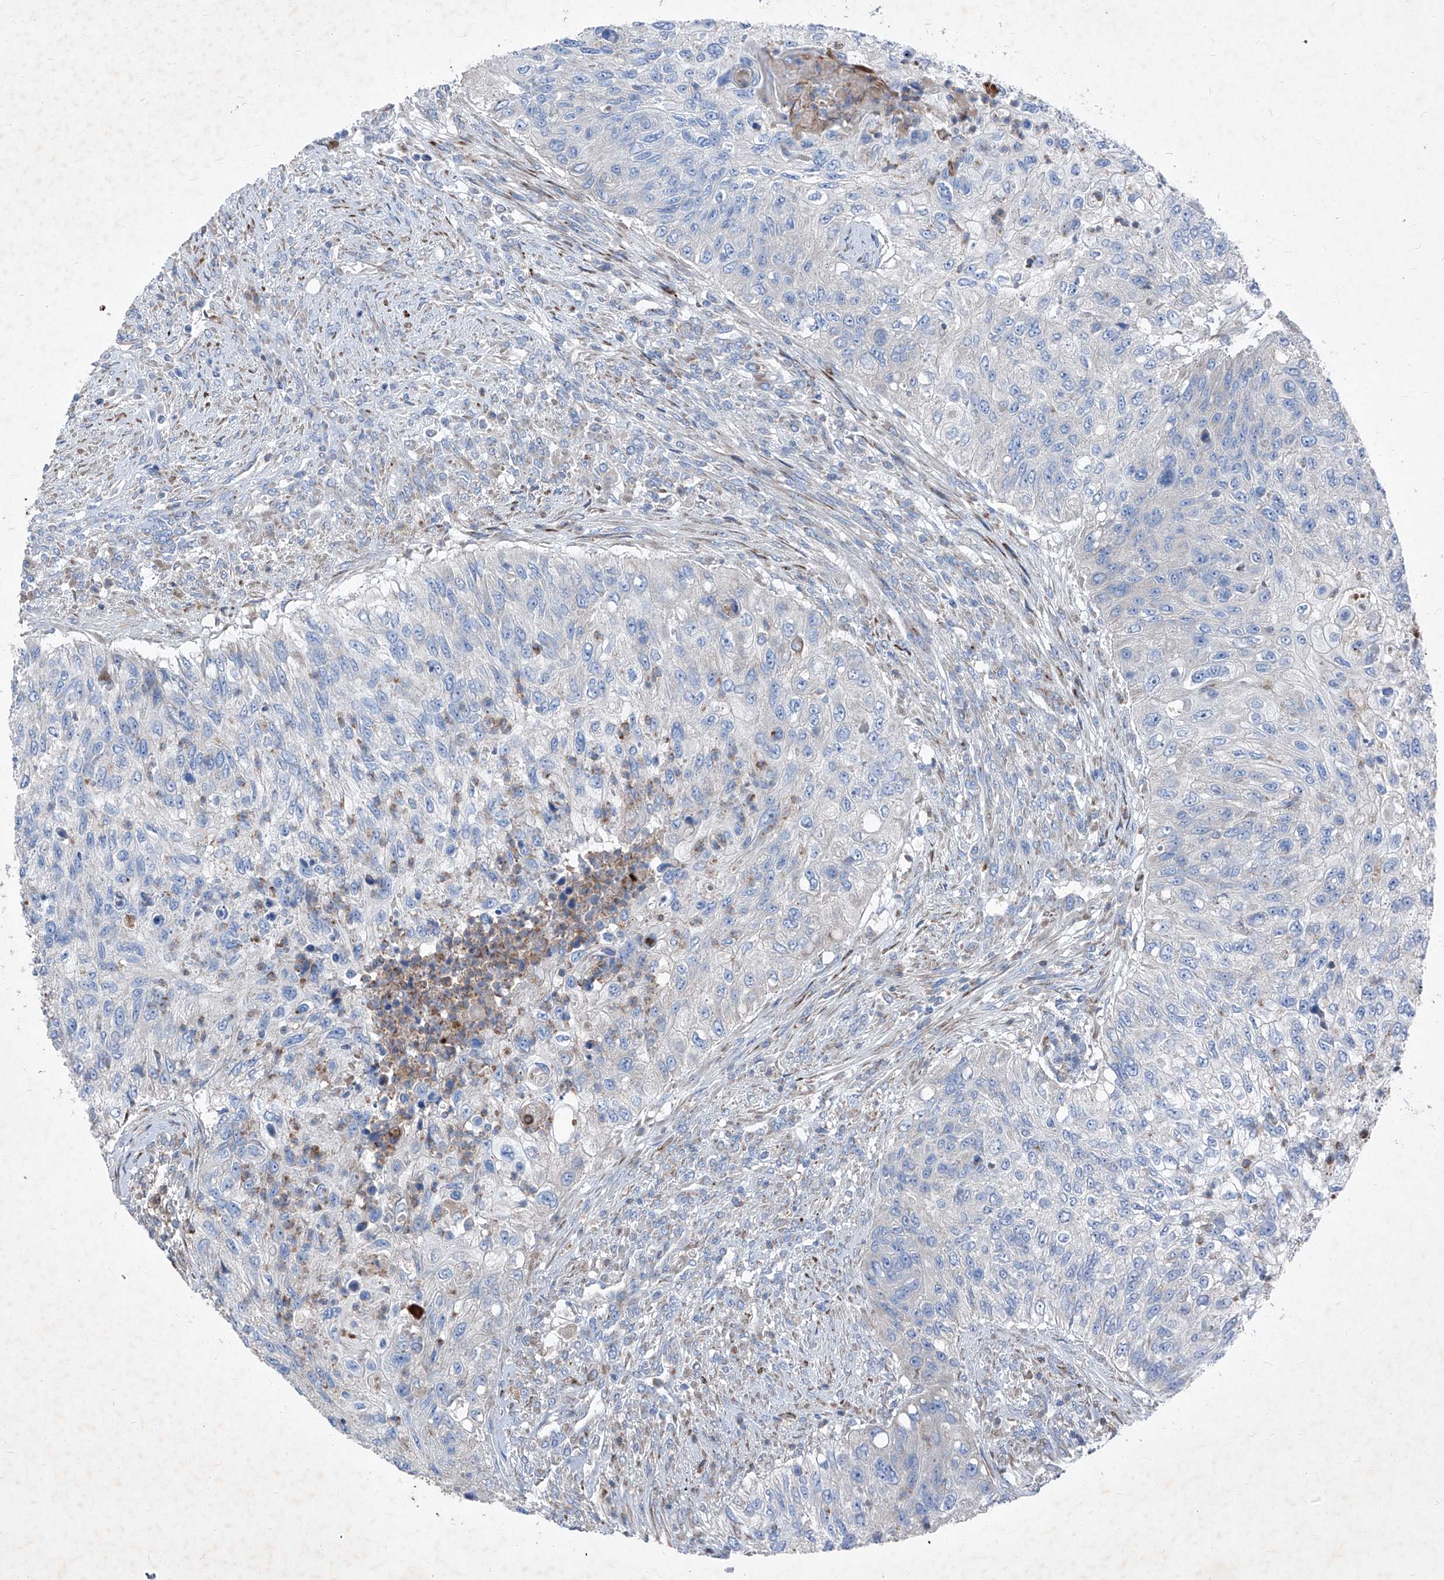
{"staining": {"intensity": "negative", "quantity": "none", "location": "none"}, "tissue": "urothelial cancer", "cell_type": "Tumor cells", "image_type": "cancer", "snomed": [{"axis": "morphology", "description": "Urothelial carcinoma, High grade"}, {"axis": "topography", "description": "Urinary bladder"}], "caption": "IHC of urothelial cancer displays no staining in tumor cells.", "gene": "IFI27", "patient": {"sex": "female", "age": 60}}